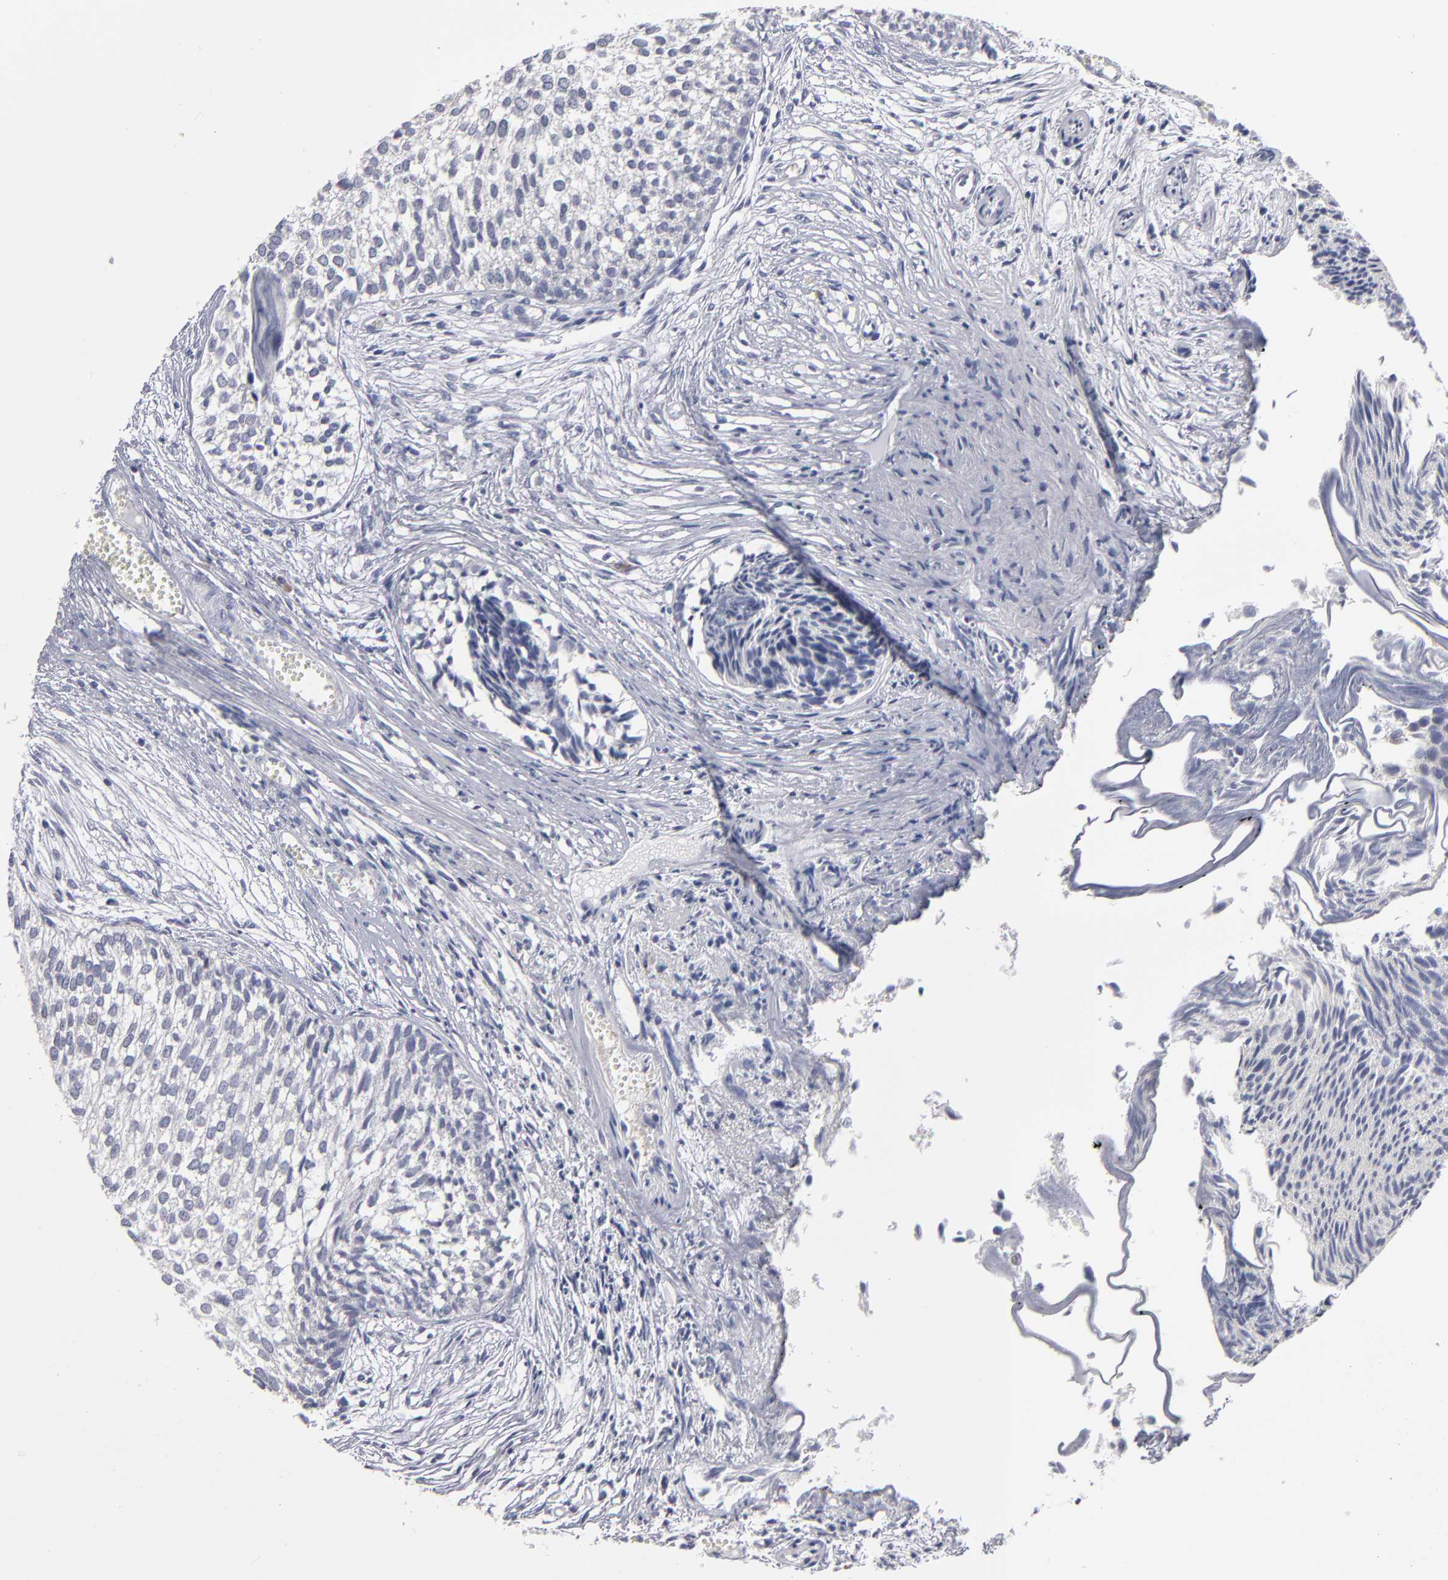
{"staining": {"intensity": "negative", "quantity": "none", "location": "none"}, "tissue": "urothelial cancer", "cell_type": "Tumor cells", "image_type": "cancer", "snomed": [{"axis": "morphology", "description": "Urothelial carcinoma, Low grade"}, {"axis": "topography", "description": "Urinary bladder"}], "caption": "The photomicrograph reveals no staining of tumor cells in urothelial cancer.", "gene": "CCDC80", "patient": {"sex": "male", "age": 84}}